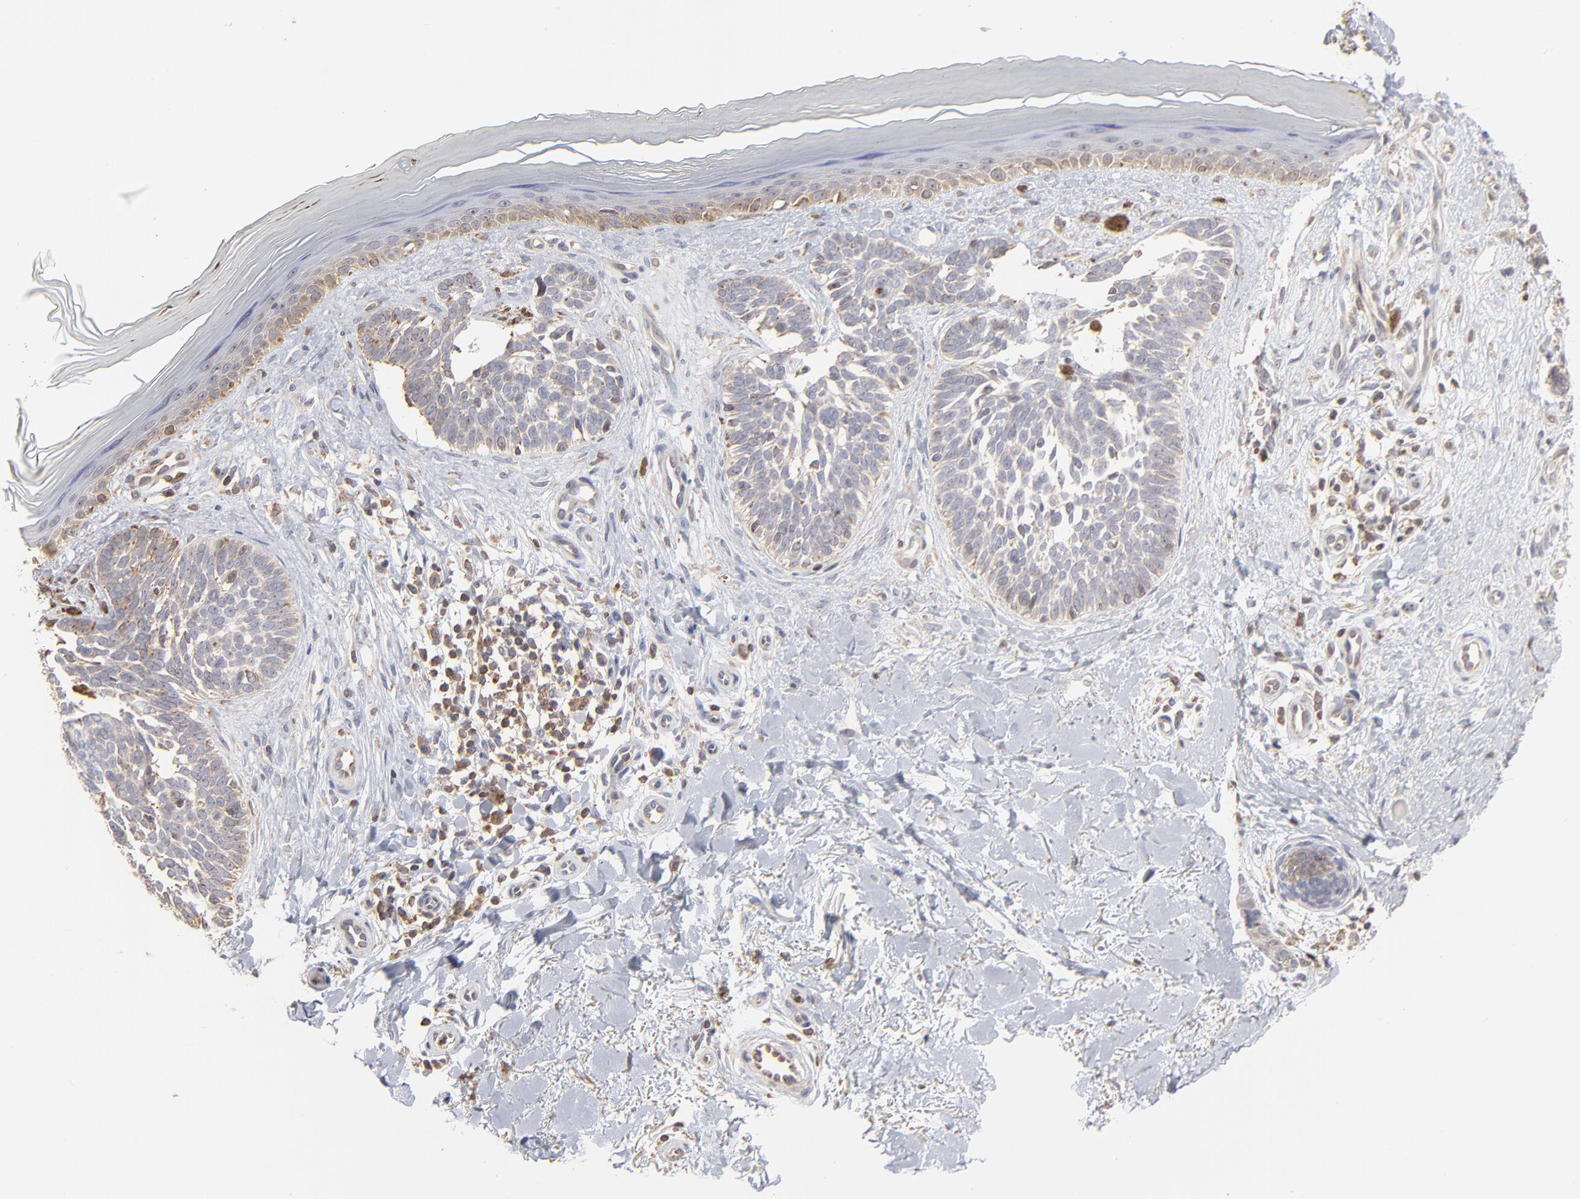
{"staining": {"intensity": "weak", "quantity": "25%-75%", "location": "cytoplasmic/membranous"}, "tissue": "skin cancer", "cell_type": "Tumor cells", "image_type": "cancer", "snomed": [{"axis": "morphology", "description": "Normal tissue, NOS"}, {"axis": "morphology", "description": "Basal cell carcinoma"}, {"axis": "topography", "description": "Skin"}], "caption": "Brown immunohistochemical staining in human skin basal cell carcinoma shows weak cytoplasmic/membranous expression in about 25%-75% of tumor cells.", "gene": "RNF213", "patient": {"sex": "female", "age": 58}}